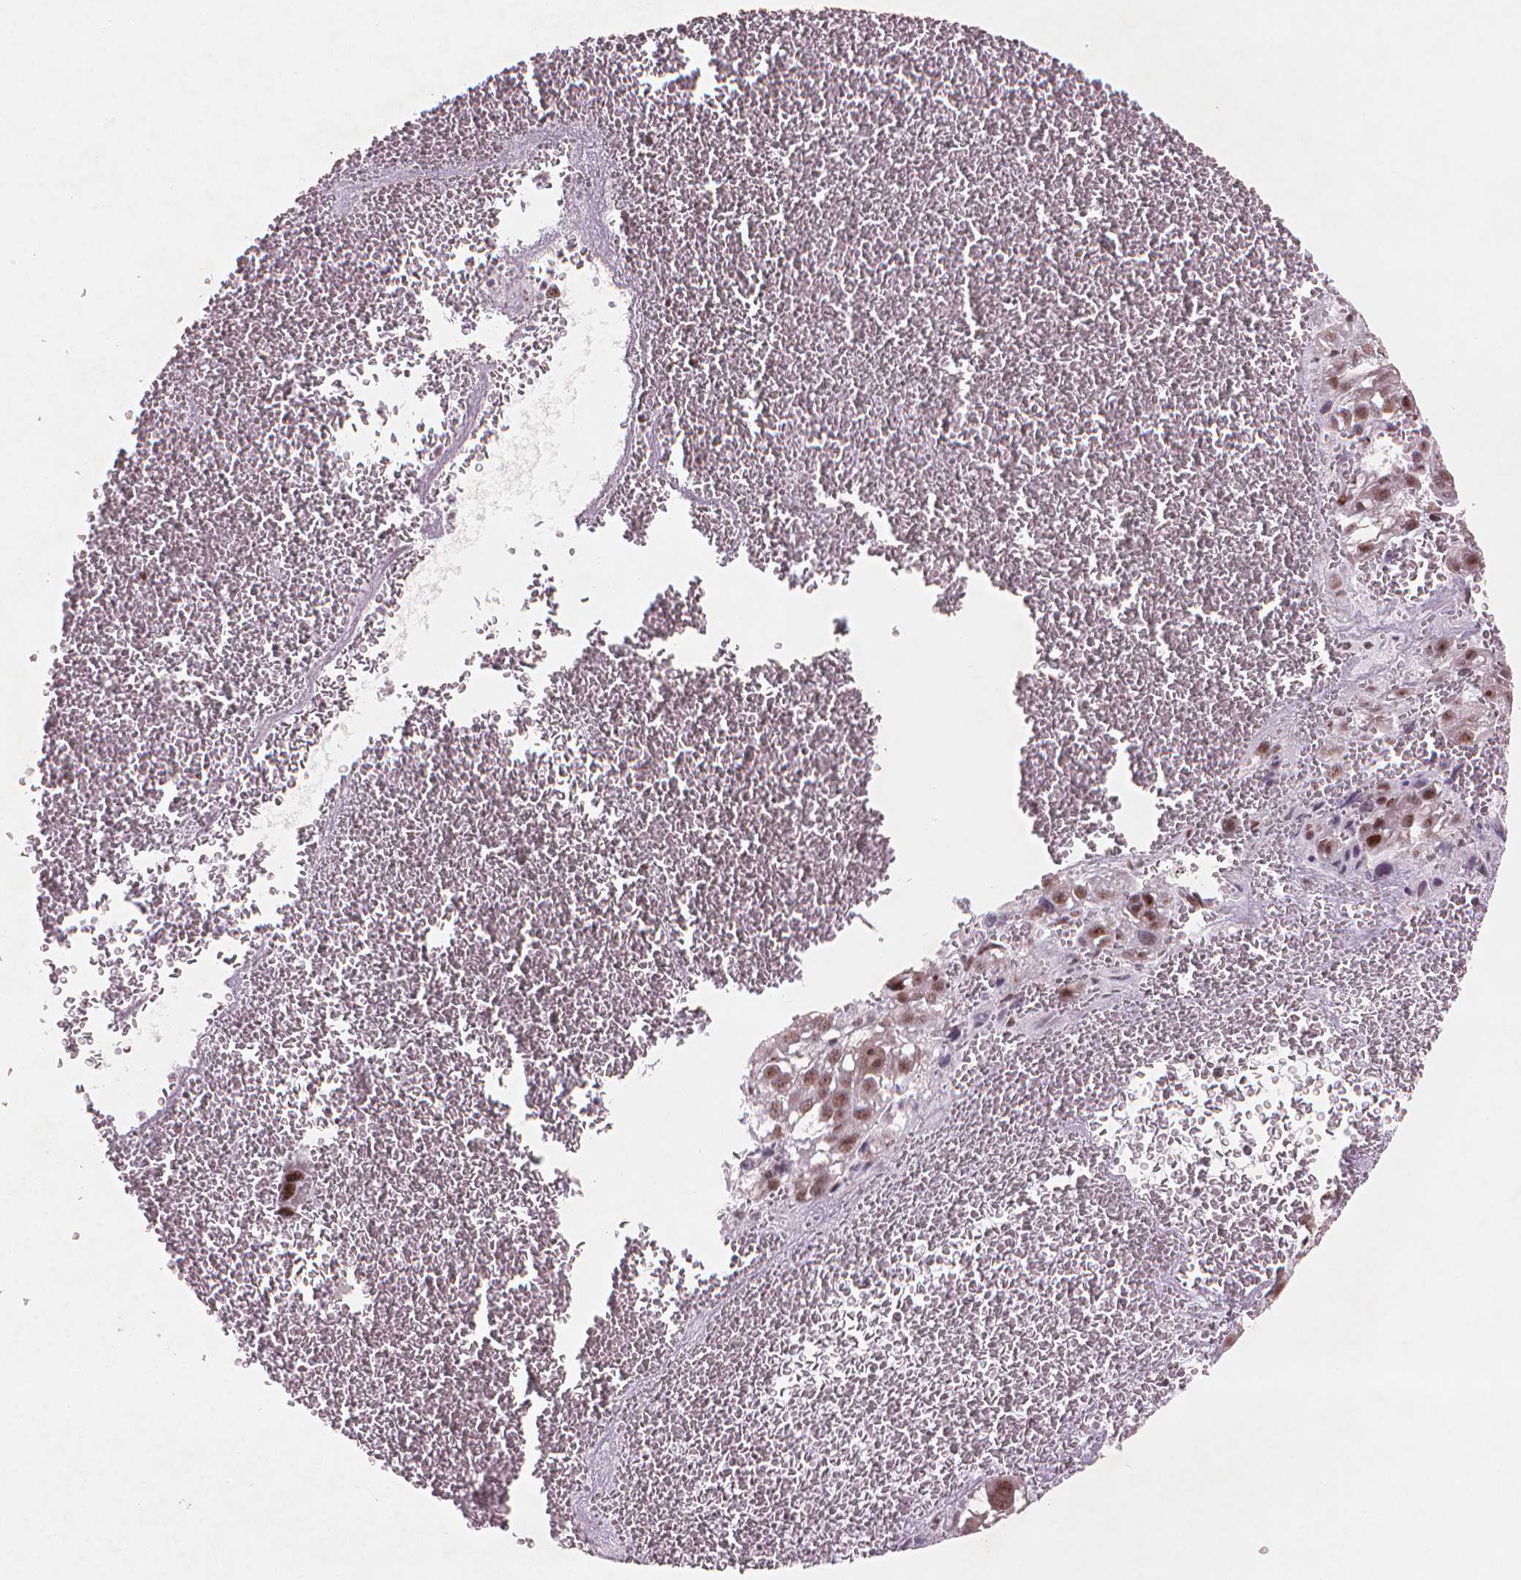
{"staining": {"intensity": "moderate", "quantity": ">75%", "location": "nuclear"}, "tissue": "liver cancer", "cell_type": "Tumor cells", "image_type": "cancer", "snomed": [{"axis": "morphology", "description": "Carcinoma, Hepatocellular, NOS"}, {"axis": "topography", "description": "Liver"}], "caption": "Moderate nuclear staining for a protein is identified in about >75% of tumor cells of liver hepatocellular carcinoma using immunohistochemistry.", "gene": "HES7", "patient": {"sex": "female", "age": 70}}